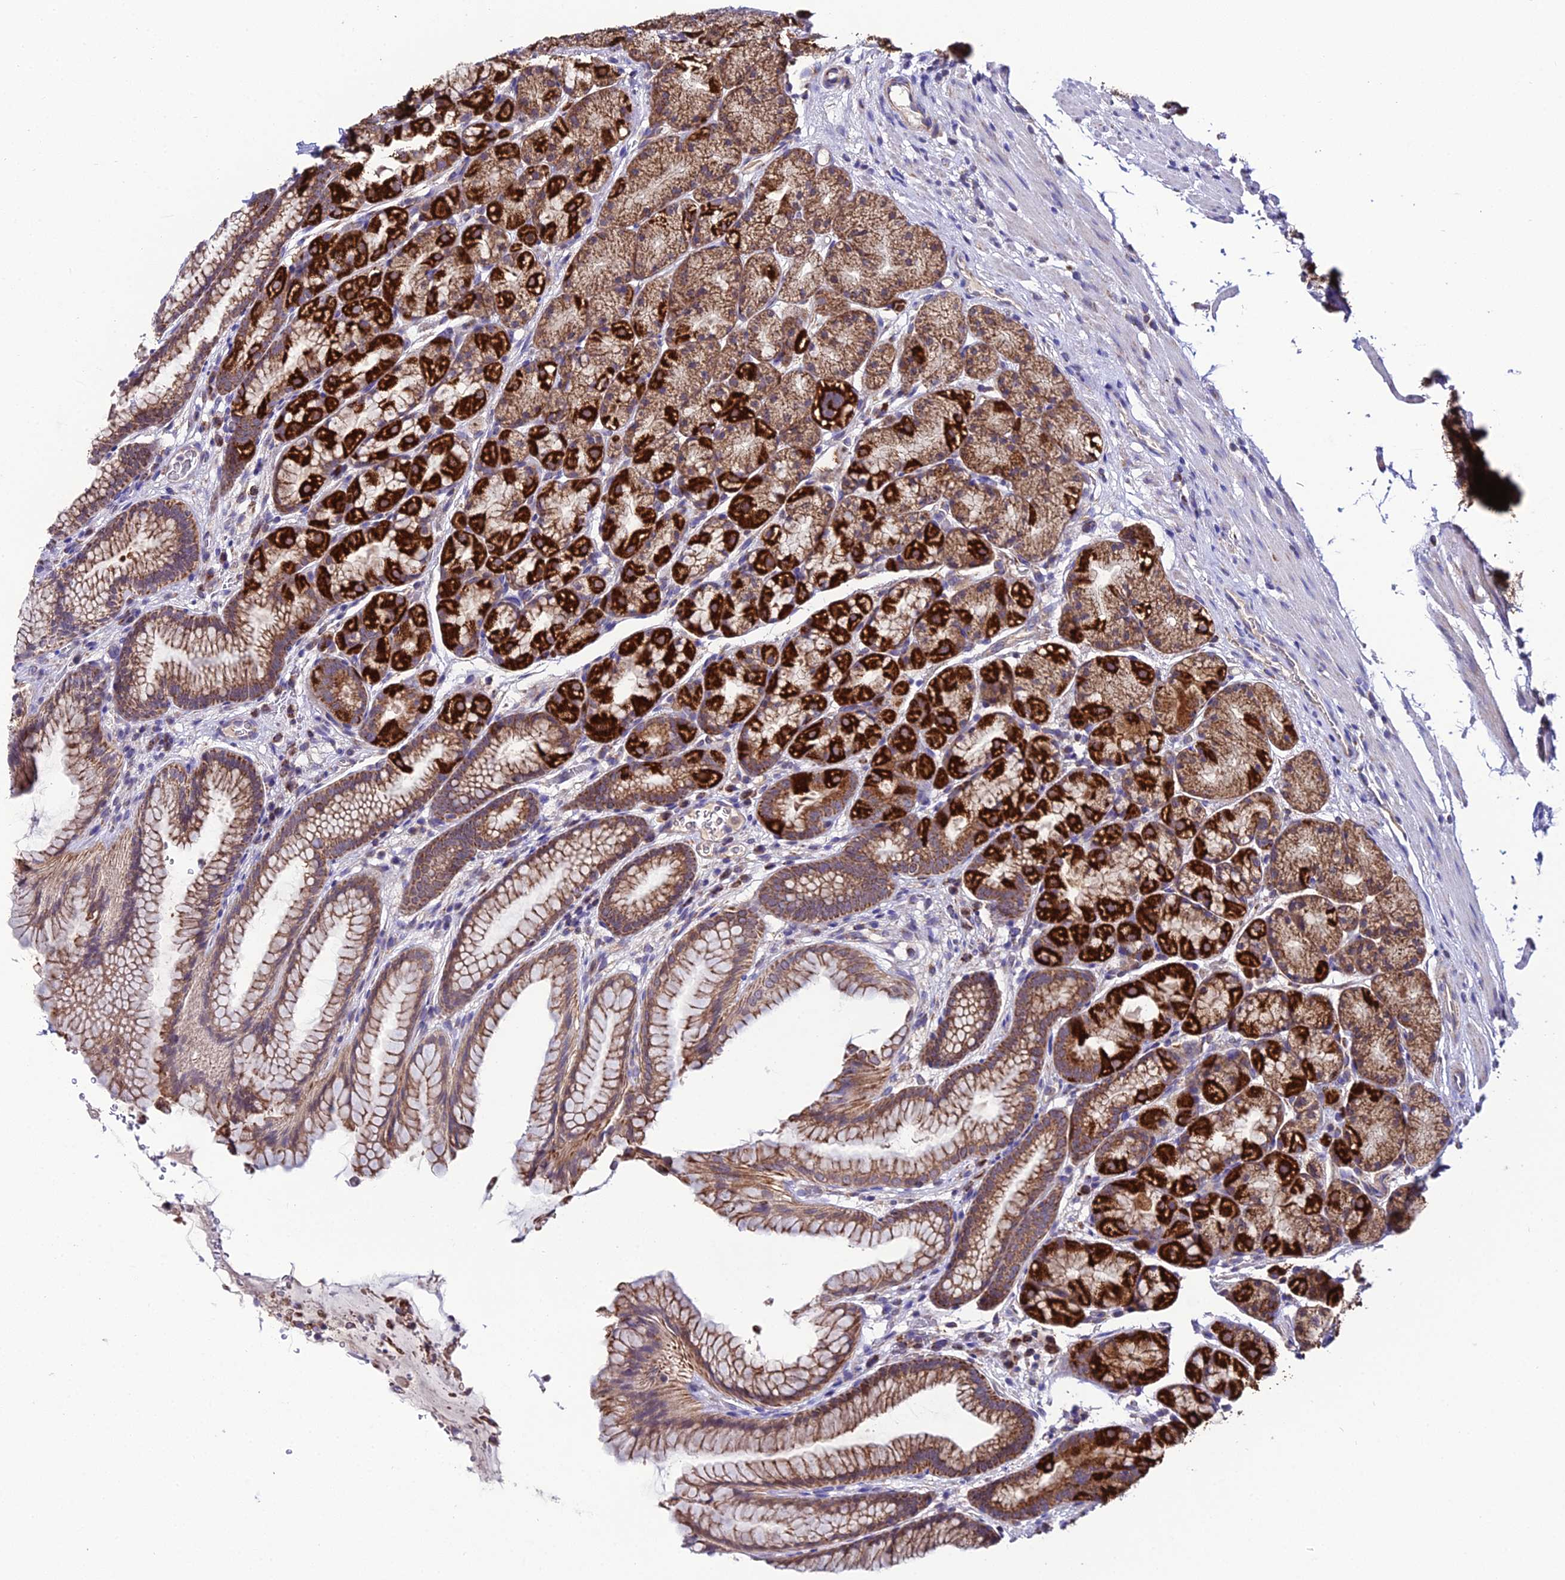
{"staining": {"intensity": "strong", "quantity": ">75%", "location": "nuclear"}, "tissue": "stomach", "cell_type": "Glandular cells", "image_type": "normal", "snomed": [{"axis": "morphology", "description": "Normal tissue, NOS"}, {"axis": "topography", "description": "Stomach"}], "caption": "Immunohistochemistry (IHC) histopathology image of unremarkable human stomach stained for a protein (brown), which demonstrates high levels of strong nuclear expression in about >75% of glandular cells.", "gene": "PSMD2", "patient": {"sex": "male", "age": 63}}